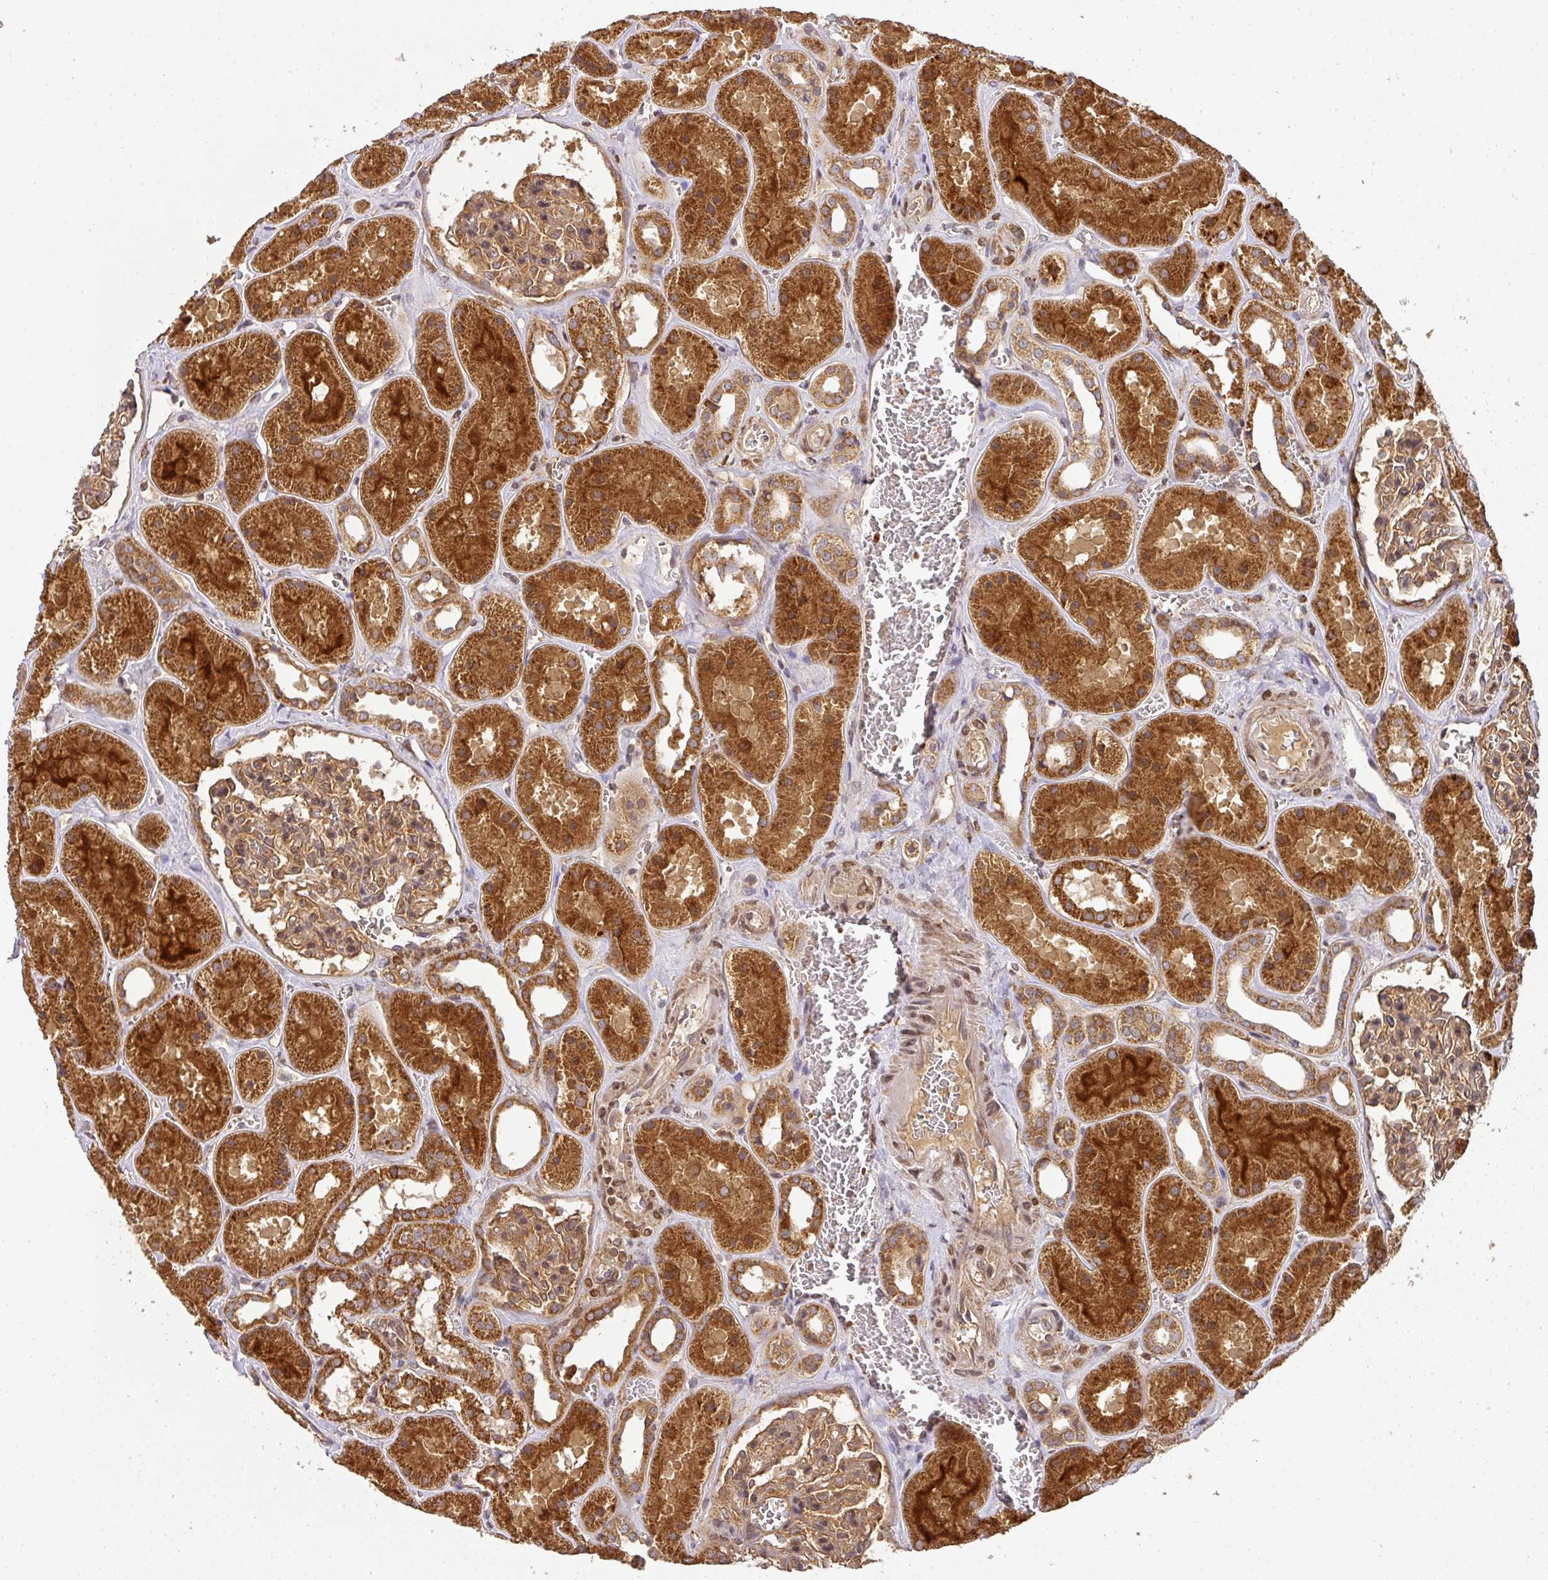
{"staining": {"intensity": "moderate", "quantity": ">75%", "location": "cytoplasmic/membranous"}, "tissue": "kidney", "cell_type": "Cells in glomeruli", "image_type": "normal", "snomed": [{"axis": "morphology", "description": "Normal tissue, NOS"}, {"axis": "topography", "description": "Kidney"}], "caption": "A histopathology image showing moderate cytoplasmic/membranous expression in approximately >75% of cells in glomeruli in normal kidney, as visualized by brown immunohistochemical staining.", "gene": "MALSU1", "patient": {"sex": "female", "age": 41}}